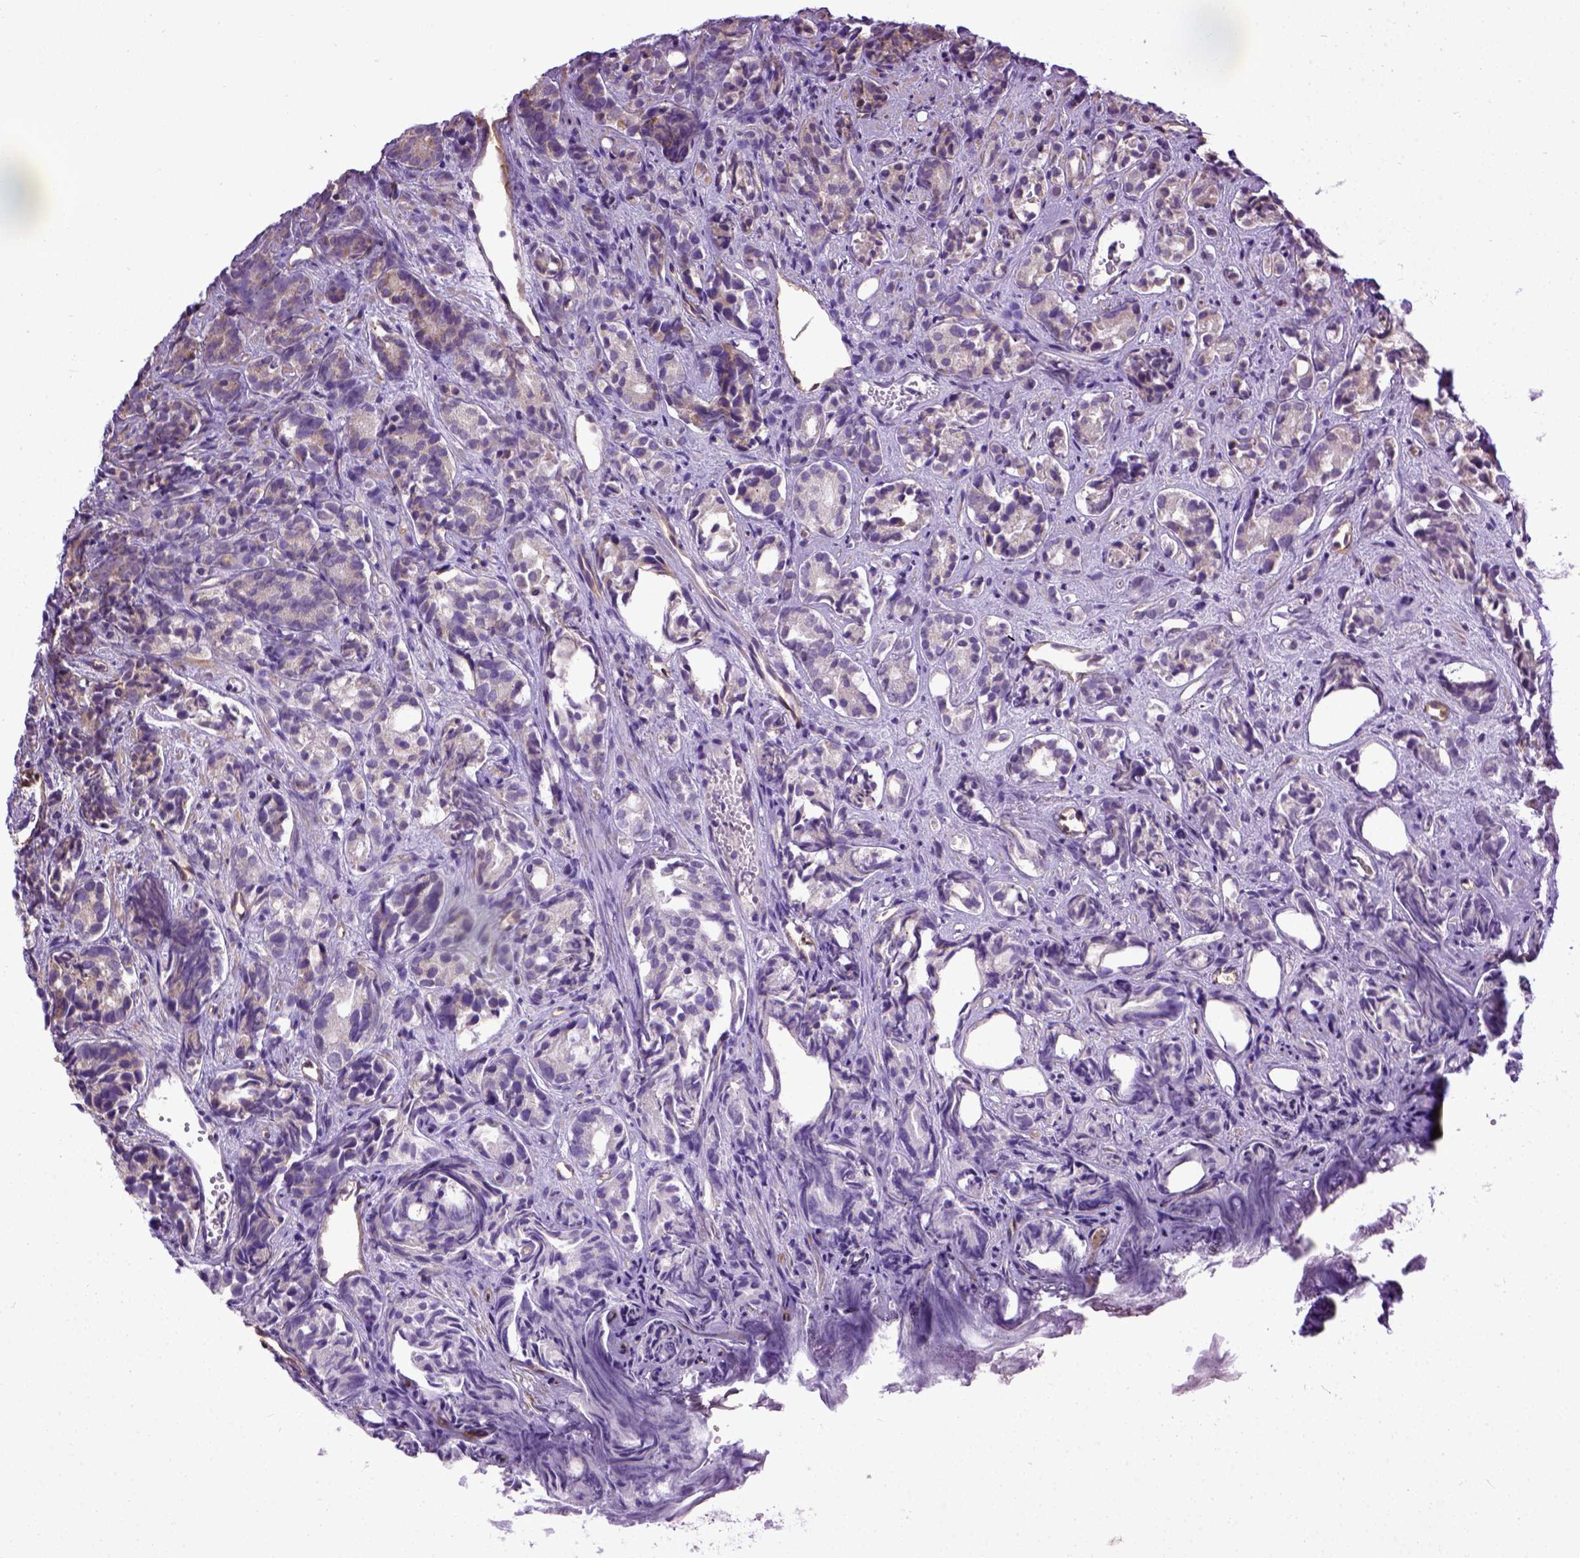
{"staining": {"intensity": "weak", "quantity": "25%-75%", "location": "cytoplasmic/membranous"}, "tissue": "prostate cancer", "cell_type": "Tumor cells", "image_type": "cancer", "snomed": [{"axis": "morphology", "description": "Adenocarcinoma, High grade"}, {"axis": "topography", "description": "Prostate"}], "caption": "Weak cytoplasmic/membranous positivity for a protein is present in approximately 25%-75% of tumor cells of prostate high-grade adenocarcinoma using immunohistochemistry (IHC).", "gene": "ENG", "patient": {"sex": "male", "age": 84}}